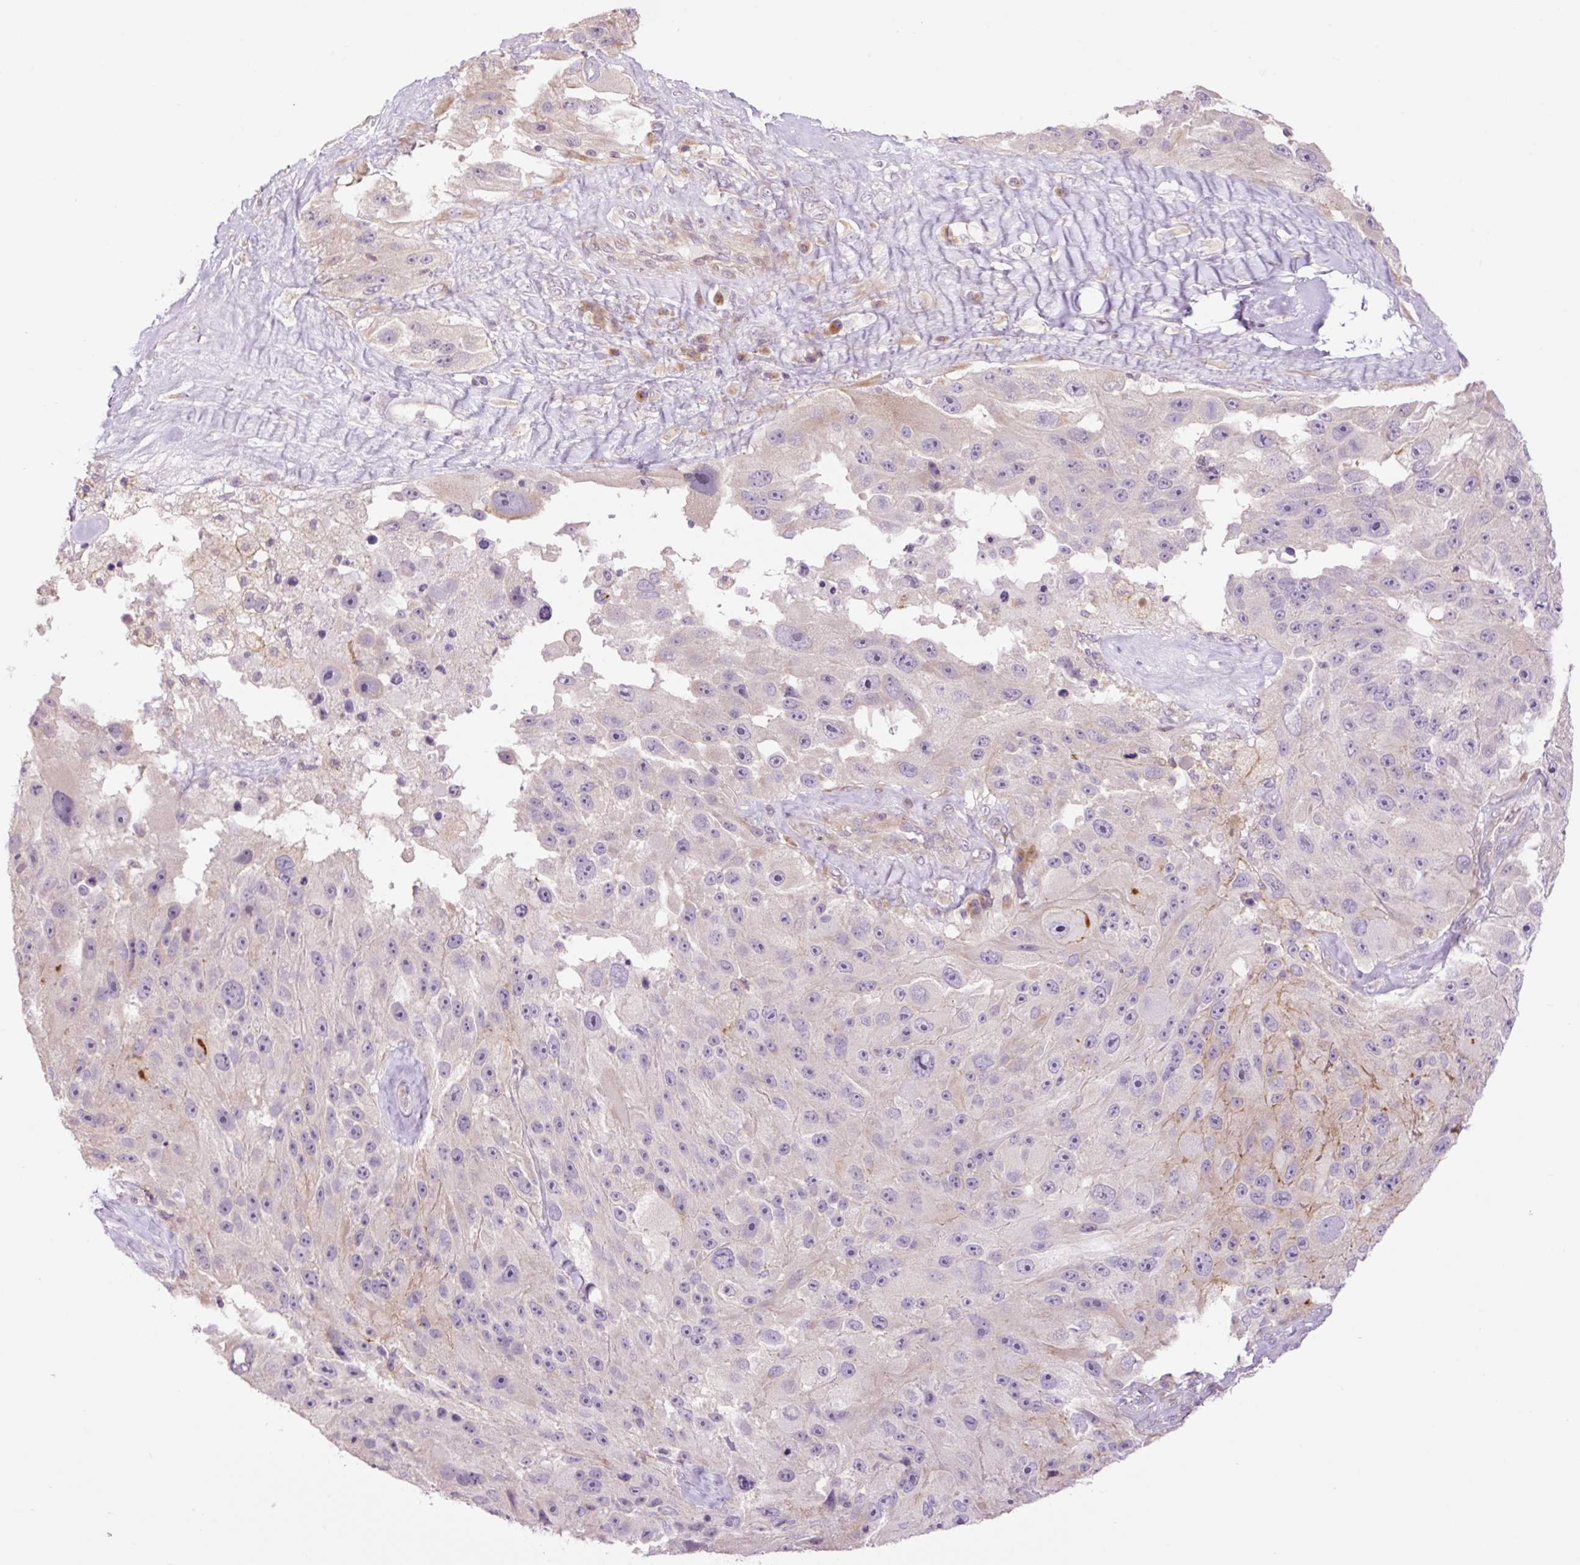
{"staining": {"intensity": "negative", "quantity": "none", "location": "none"}, "tissue": "melanoma", "cell_type": "Tumor cells", "image_type": "cancer", "snomed": [{"axis": "morphology", "description": "Malignant melanoma, Metastatic site"}, {"axis": "topography", "description": "Lymph node"}], "caption": "This is a image of IHC staining of malignant melanoma (metastatic site), which shows no positivity in tumor cells. (Brightfield microscopy of DAB (3,3'-diaminobenzidine) immunohistochemistry (IHC) at high magnification).", "gene": "GRID2", "patient": {"sex": "male", "age": 62}}